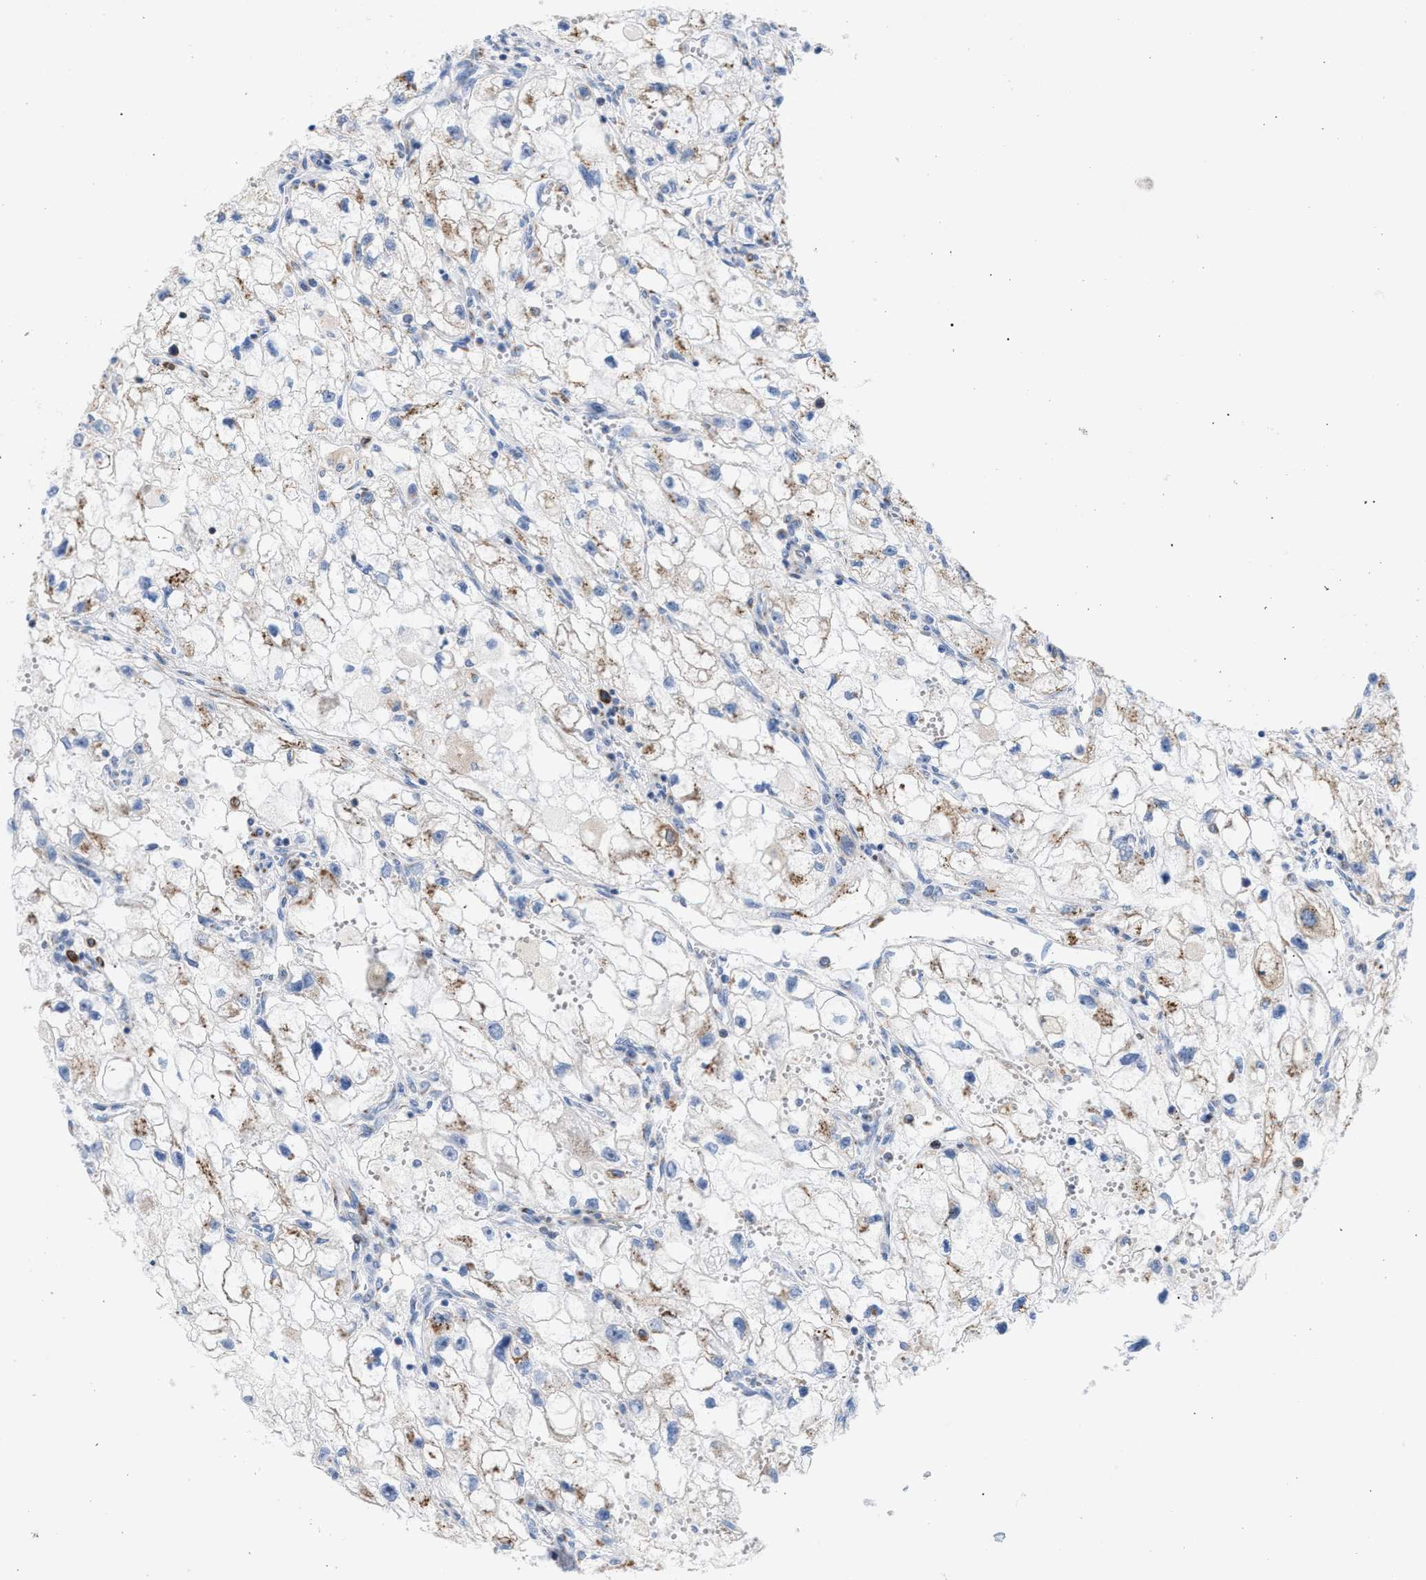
{"staining": {"intensity": "weak", "quantity": "25%-75%", "location": "cytoplasmic/membranous"}, "tissue": "renal cancer", "cell_type": "Tumor cells", "image_type": "cancer", "snomed": [{"axis": "morphology", "description": "Adenocarcinoma, NOS"}, {"axis": "topography", "description": "Kidney"}], "caption": "A brown stain highlights weak cytoplasmic/membranous staining of a protein in adenocarcinoma (renal) tumor cells. The staining is performed using DAB (3,3'-diaminobenzidine) brown chromogen to label protein expression. The nuclei are counter-stained blue using hematoxylin.", "gene": "TACC3", "patient": {"sex": "female", "age": 70}}